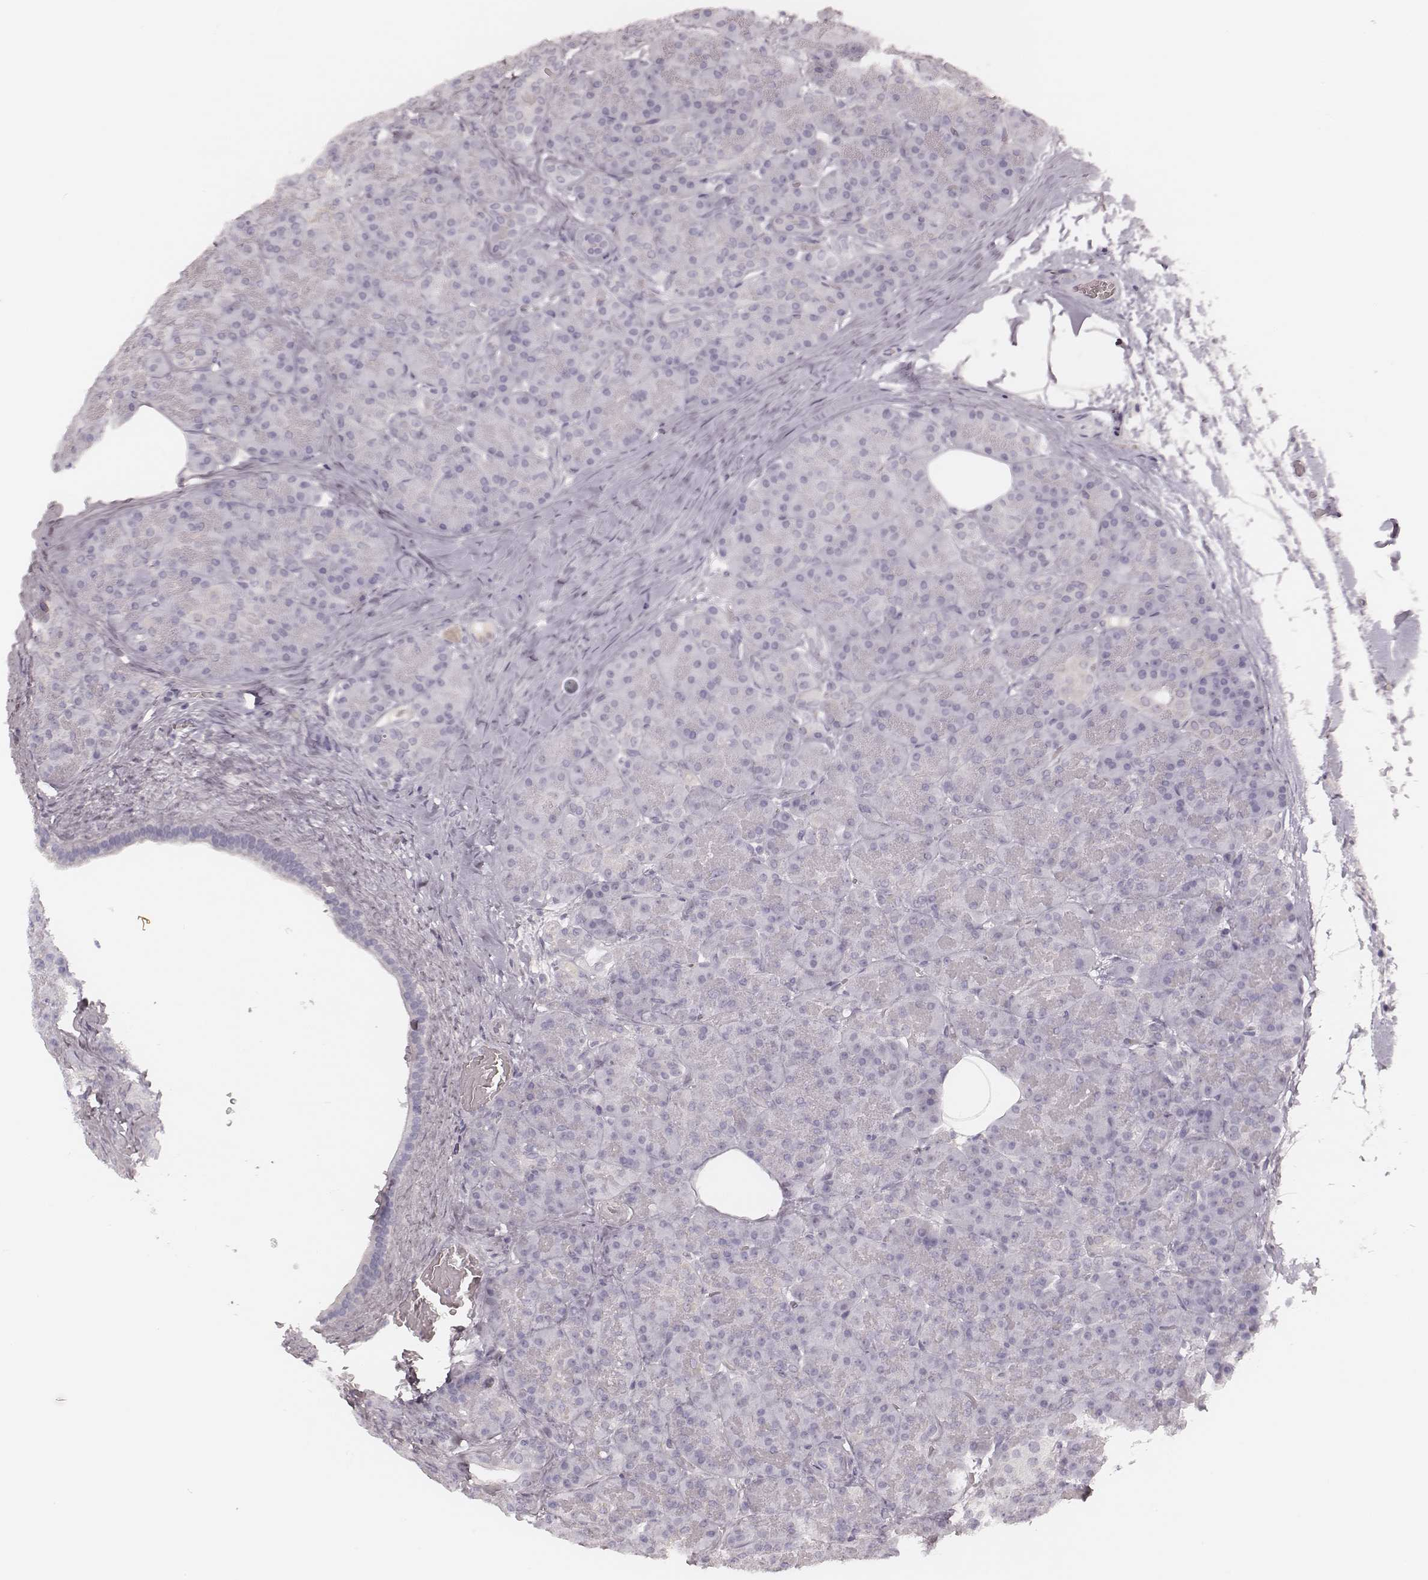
{"staining": {"intensity": "negative", "quantity": "none", "location": "none"}, "tissue": "pancreas", "cell_type": "Exocrine glandular cells", "image_type": "normal", "snomed": [{"axis": "morphology", "description": "Normal tissue, NOS"}, {"axis": "topography", "description": "Pancreas"}], "caption": "Histopathology image shows no protein staining in exocrine glandular cells of benign pancreas. (Brightfield microscopy of DAB (3,3'-diaminobenzidine) immunohistochemistry at high magnification).", "gene": "MSX1", "patient": {"sex": "male", "age": 57}}